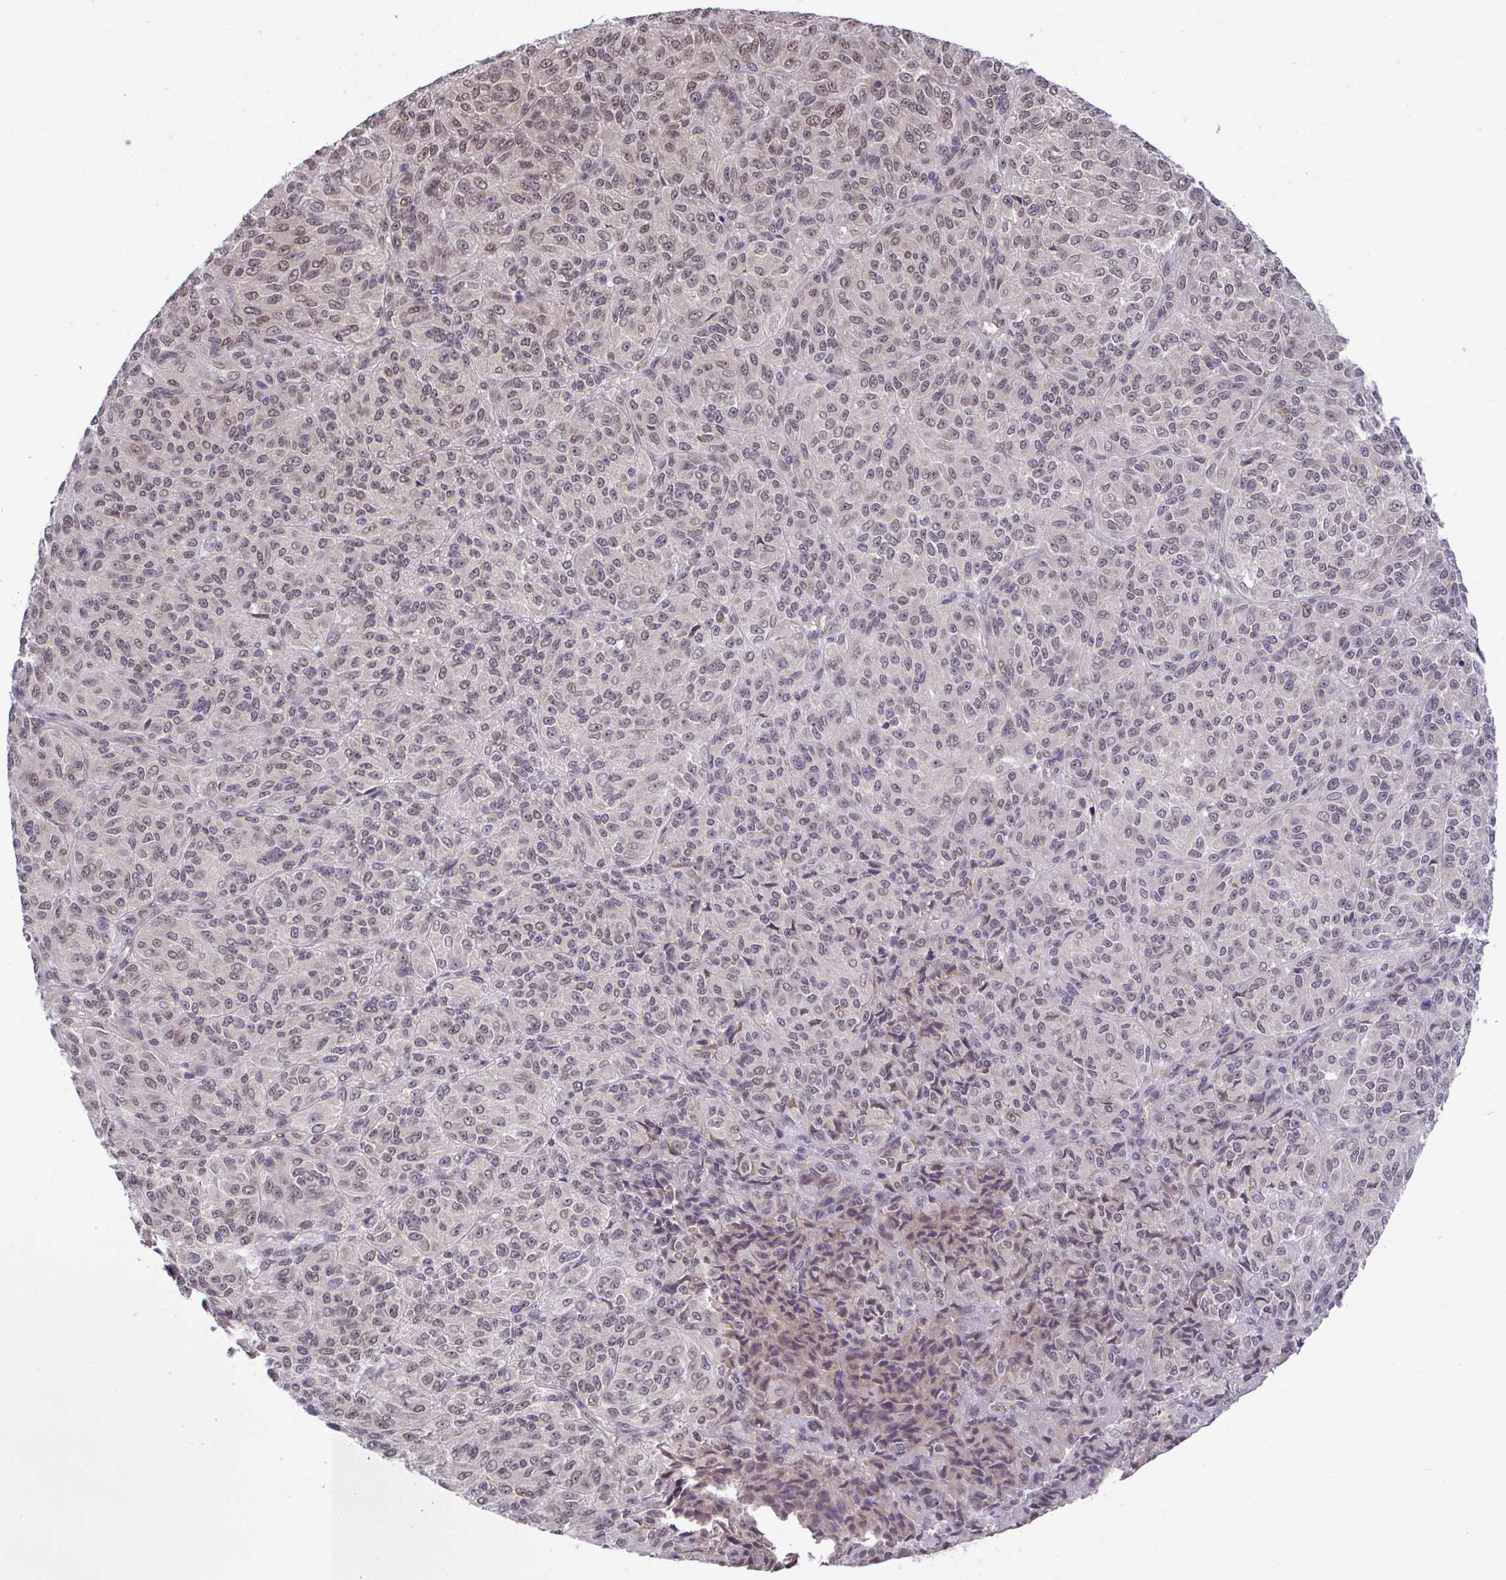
{"staining": {"intensity": "weak", "quantity": "25%-75%", "location": "nuclear"}, "tissue": "melanoma", "cell_type": "Tumor cells", "image_type": "cancer", "snomed": [{"axis": "morphology", "description": "Malignant melanoma, Metastatic site"}, {"axis": "topography", "description": "Brain"}], "caption": "Tumor cells reveal weak nuclear expression in about 25%-75% of cells in melanoma.", "gene": "C9orf64", "patient": {"sex": "female", "age": 56}}